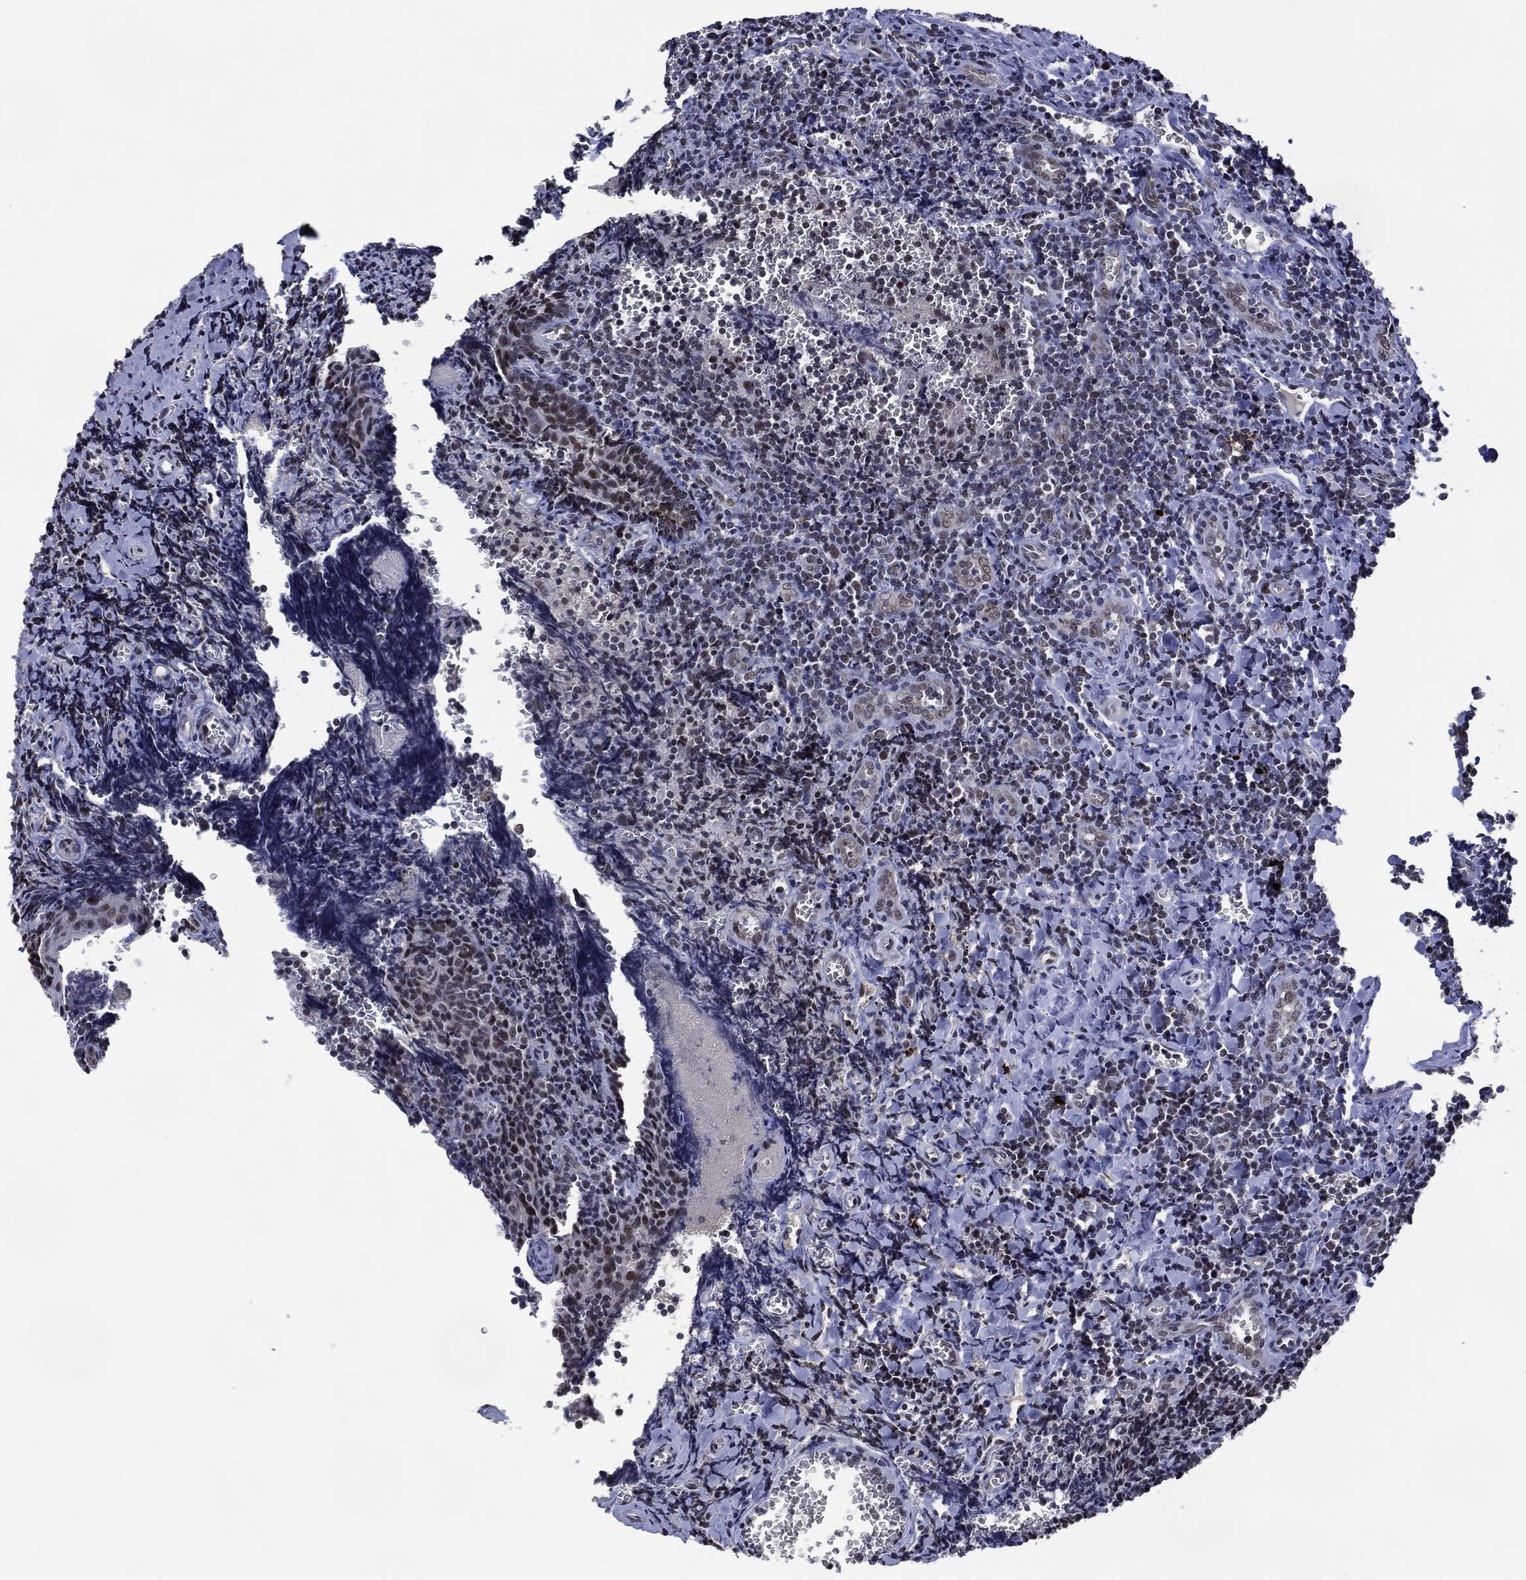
{"staining": {"intensity": "weak", "quantity": "<25%", "location": "nuclear"}, "tissue": "tonsil", "cell_type": "Germinal center cells", "image_type": "normal", "snomed": [{"axis": "morphology", "description": "Normal tissue, NOS"}, {"axis": "morphology", "description": "Inflammation, NOS"}, {"axis": "topography", "description": "Tonsil"}], "caption": "Histopathology image shows no significant protein staining in germinal center cells of benign tonsil.", "gene": "EHMT1", "patient": {"sex": "female", "age": 31}}